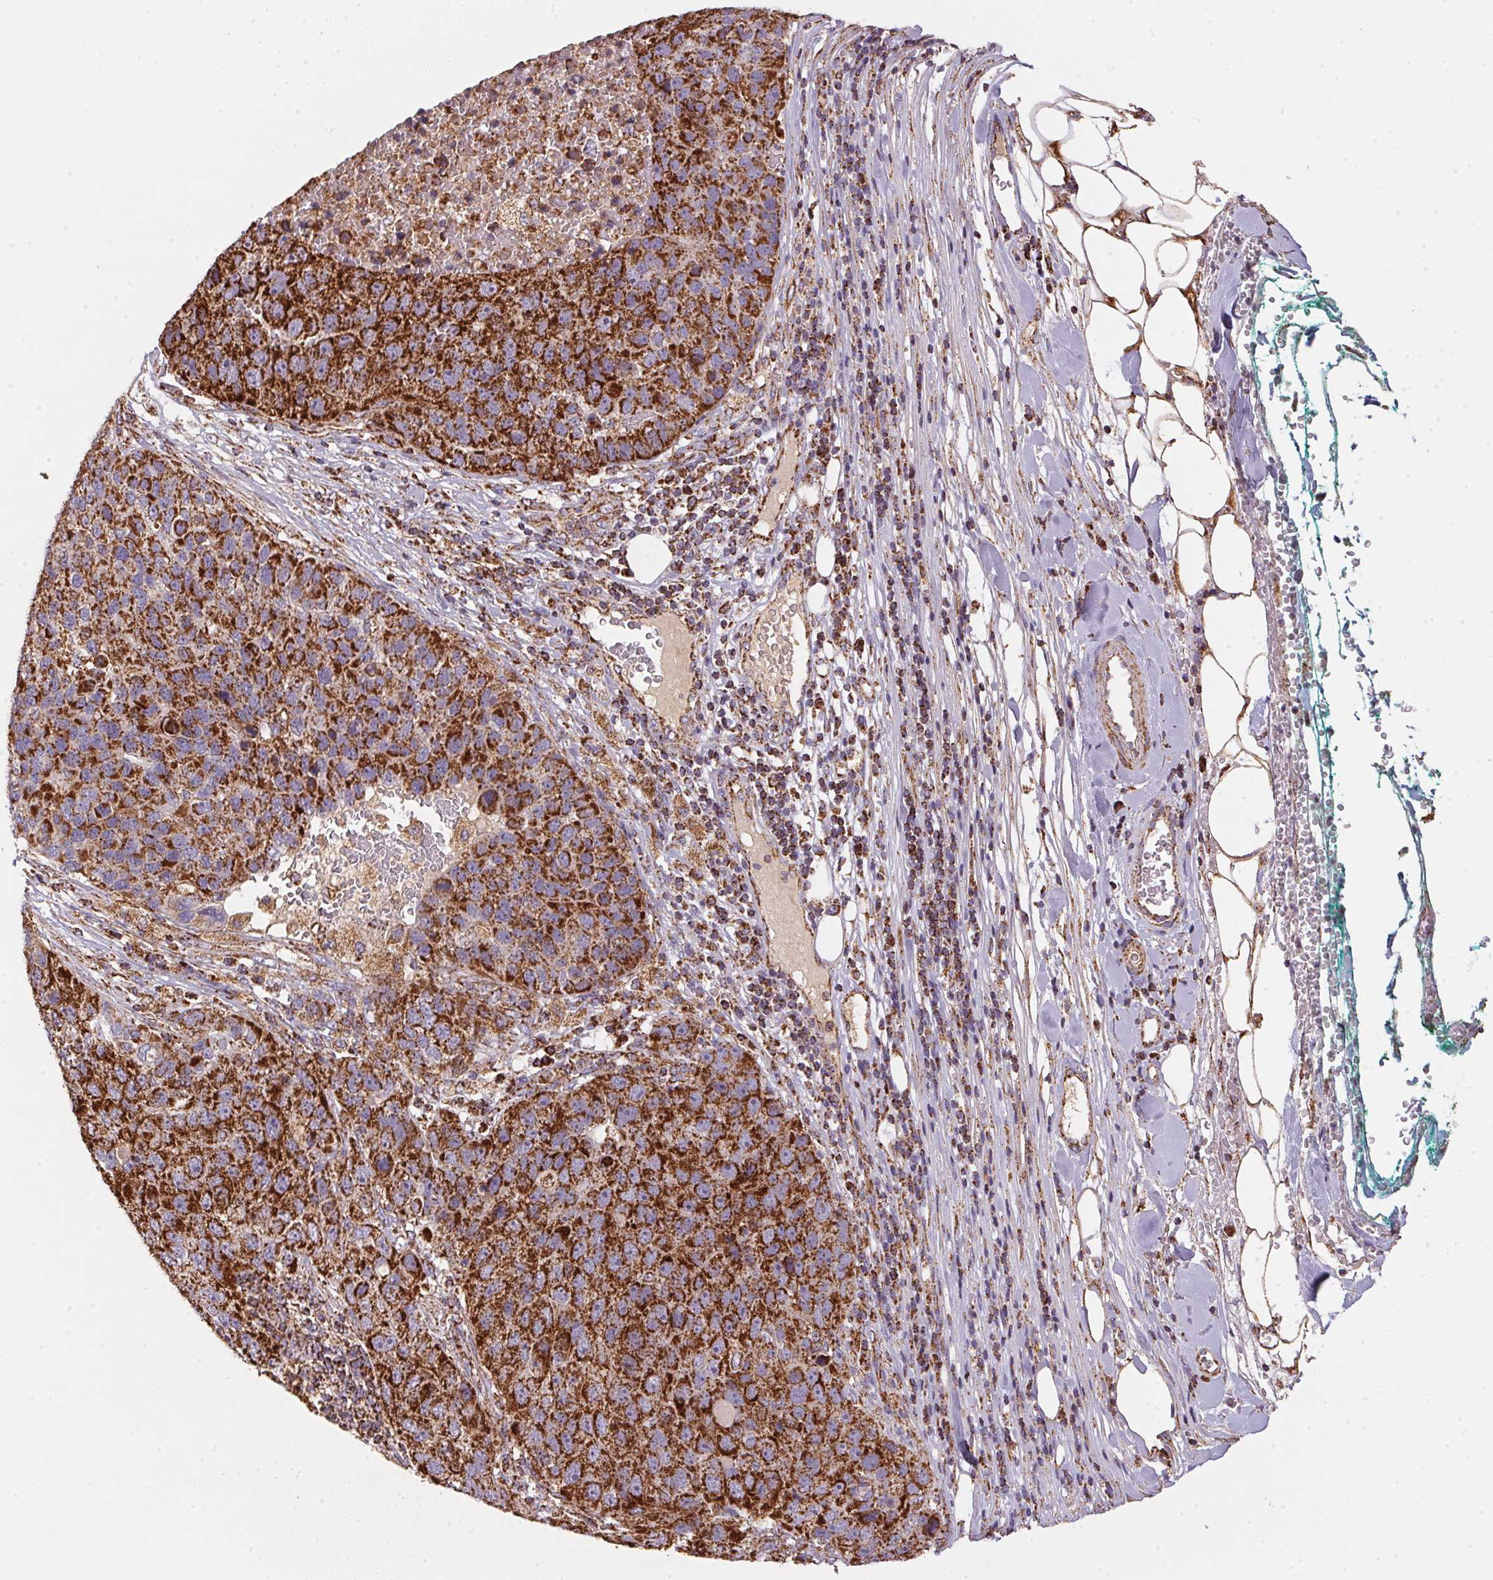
{"staining": {"intensity": "strong", "quantity": ">75%", "location": "cytoplasmic/membranous"}, "tissue": "pancreatic cancer", "cell_type": "Tumor cells", "image_type": "cancer", "snomed": [{"axis": "morphology", "description": "Adenocarcinoma, NOS"}, {"axis": "topography", "description": "Pancreas"}], "caption": "A high-resolution image shows immunohistochemistry (IHC) staining of pancreatic cancer (adenocarcinoma), which shows strong cytoplasmic/membranous positivity in approximately >75% of tumor cells. Nuclei are stained in blue.", "gene": "NDUFS2", "patient": {"sex": "female", "age": 61}}